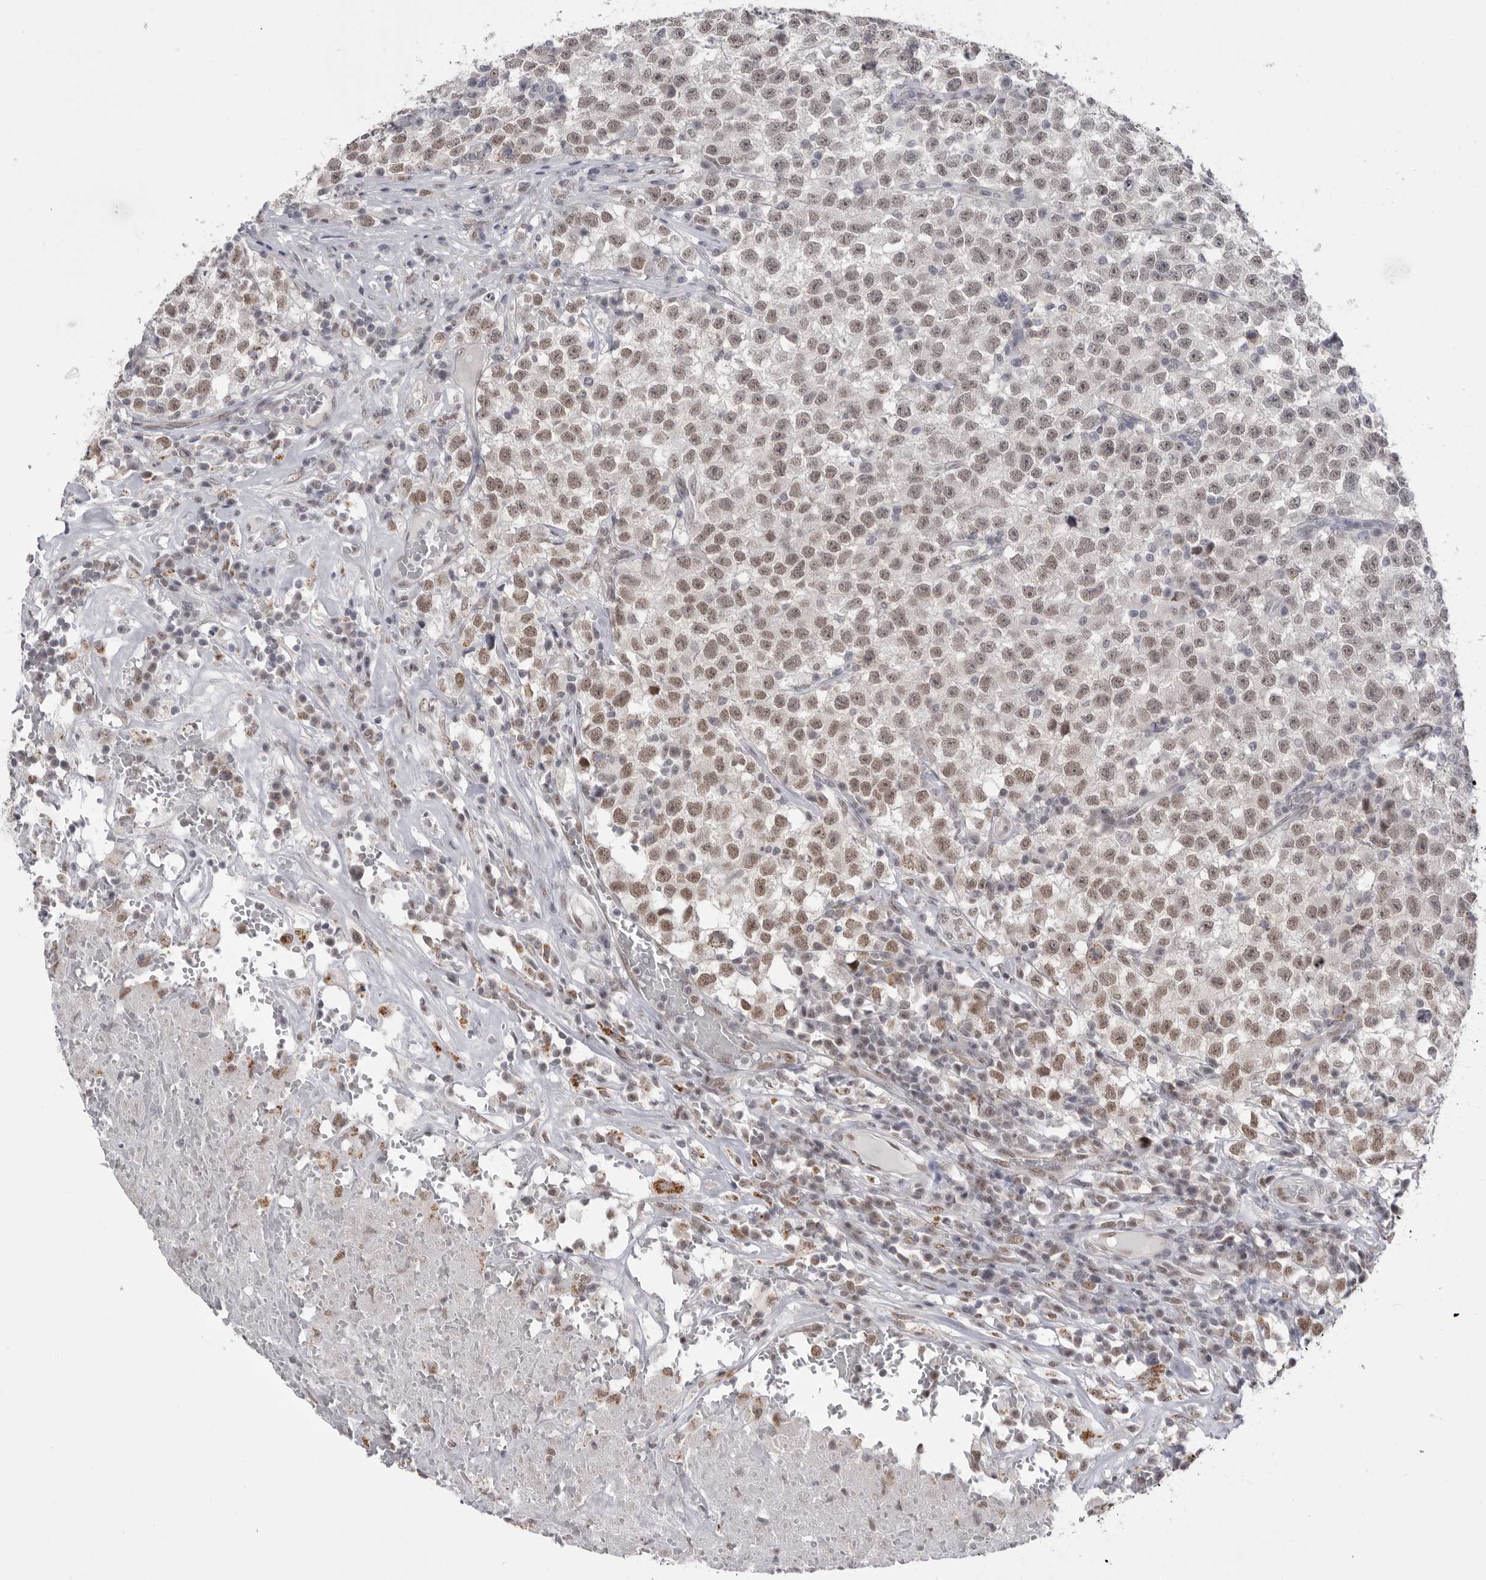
{"staining": {"intensity": "moderate", "quantity": "<25%", "location": "nuclear"}, "tissue": "testis cancer", "cell_type": "Tumor cells", "image_type": "cancer", "snomed": [{"axis": "morphology", "description": "Seminoma, NOS"}, {"axis": "topography", "description": "Testis"}], "caption": "Tumor cells display low levels of moderate nuclear positivity in approximately <25% of cells in testis cancer. (Stains: DAB in brown, nuclei in blue, Microscopy: brightfield microscopy at high magnification).", "gene": "BCLAF3", "patient": {"sex": "male", "age": 22}}